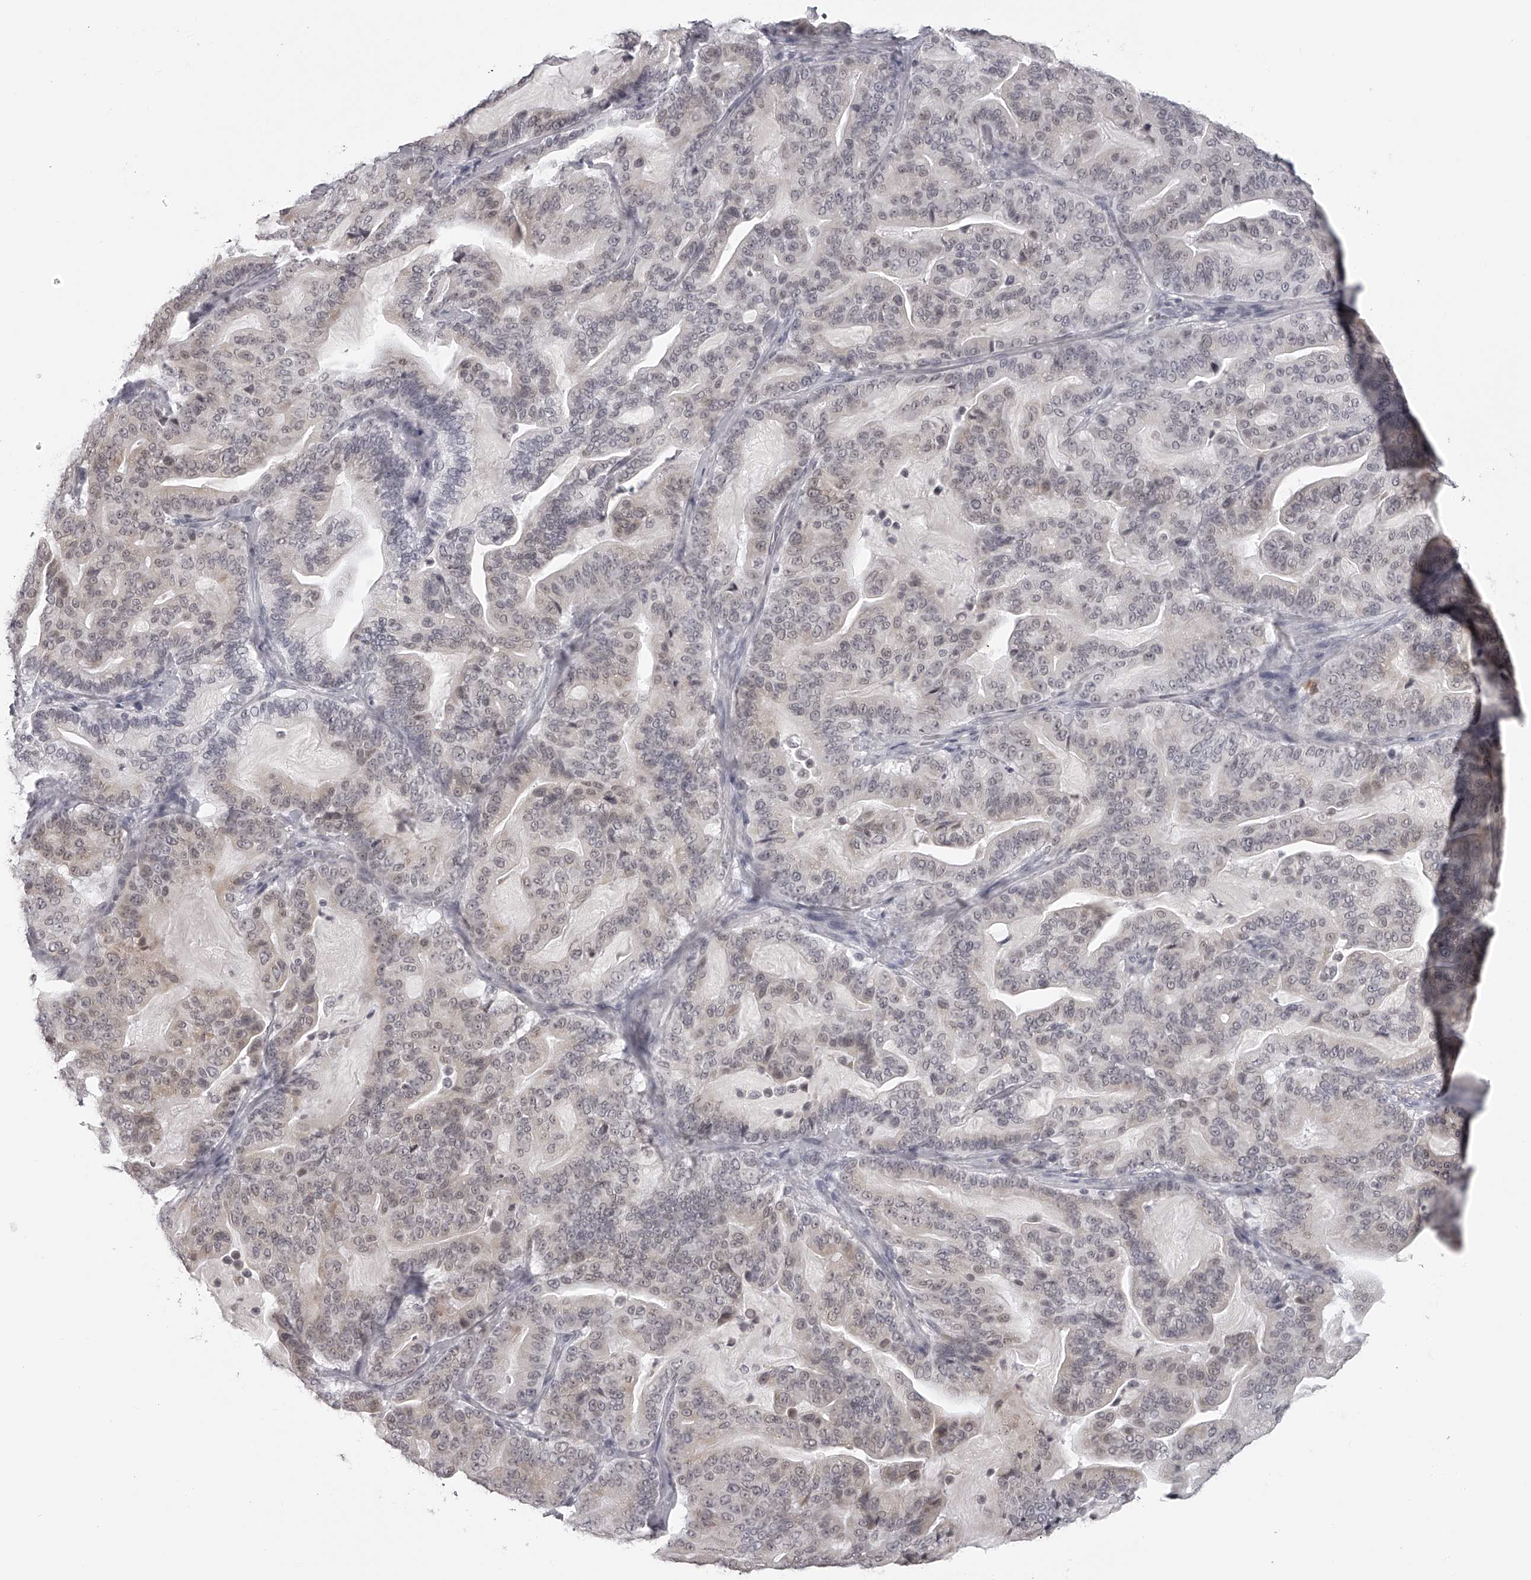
{"staining": {"intensity": "weak", "quantity": "25%-75%", "location": "nuclear"}, "tissue": "pancreatic cancer", "cell_type": "Tumor cells", "image_type": "cancer", "snomed": [{"axis": "morphology", "description": "Adenocarcinoma, NOS"}, {"axis": "topography", "description": "Pancreas"}], "caption": "DAB (3,3'-diaminobenzidine) immunohistochemical staining of pancreatic adenocarcinoma exhibits weak nuclear protein positivity in approximately 25%-75% of tumor cells.", "gene": "SEC11C", "patient": {"sex": "male", "age": 63}}